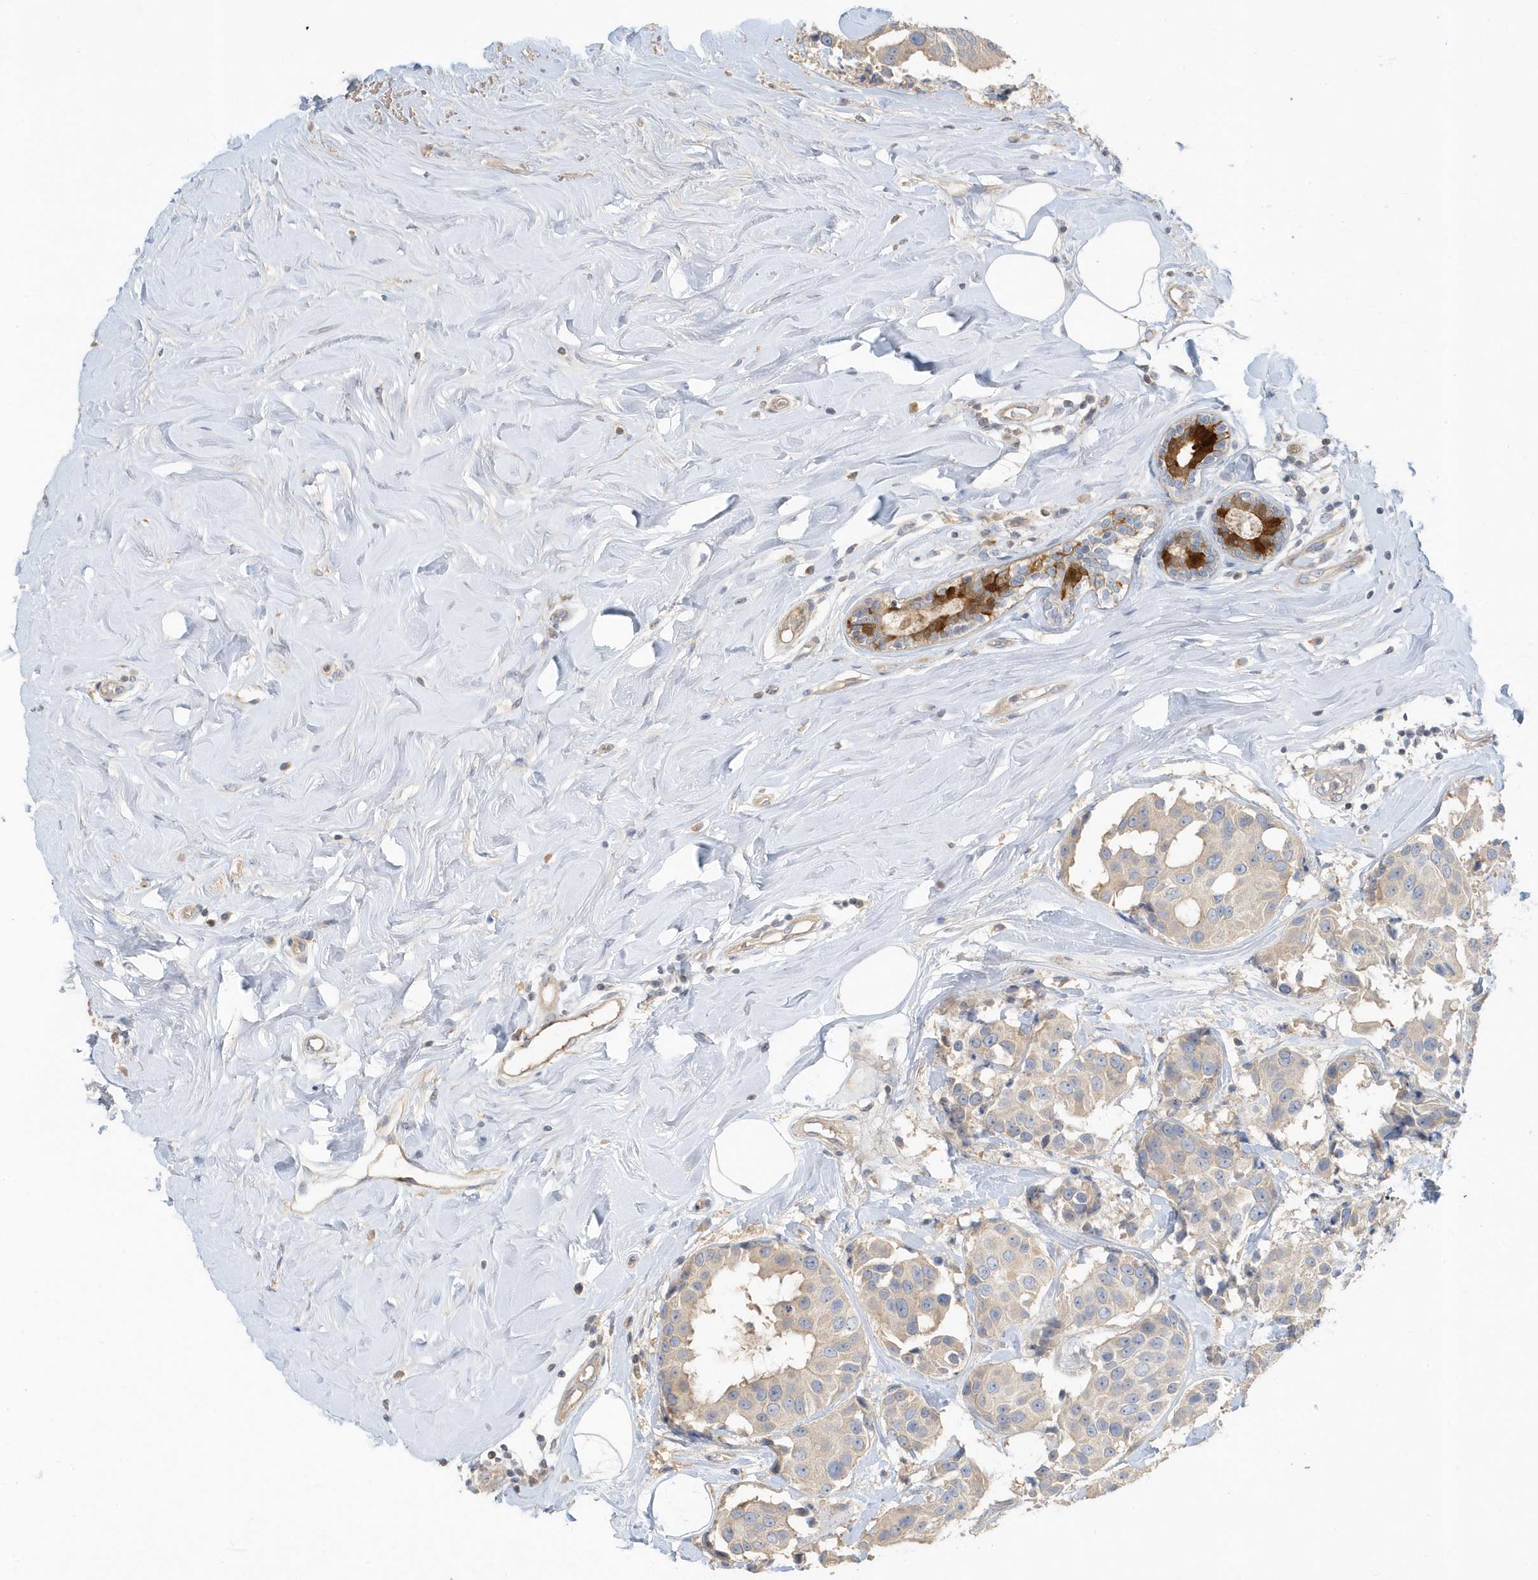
{"staining": {"intensity": "weak", "quantity": "<25%", "location": "cytoplasmic/membranous"}, "tissue": "breast cancer", "cell_type": "Tumor cells", "image_type": "cancer", "snomed": [{"axis": "morphology", "description": "Normal tissue, NOS"}, {"axis": "morphology", "description": "Duct carcinoma"}, {"axis": "topography", "description": "Breast"}], "caption": "The IHC photomicrograph has no significant positivity in tumor cells of breast cancer tissue.", "gene": "USP53", "patient": {"sex": "female", "age": 39}}